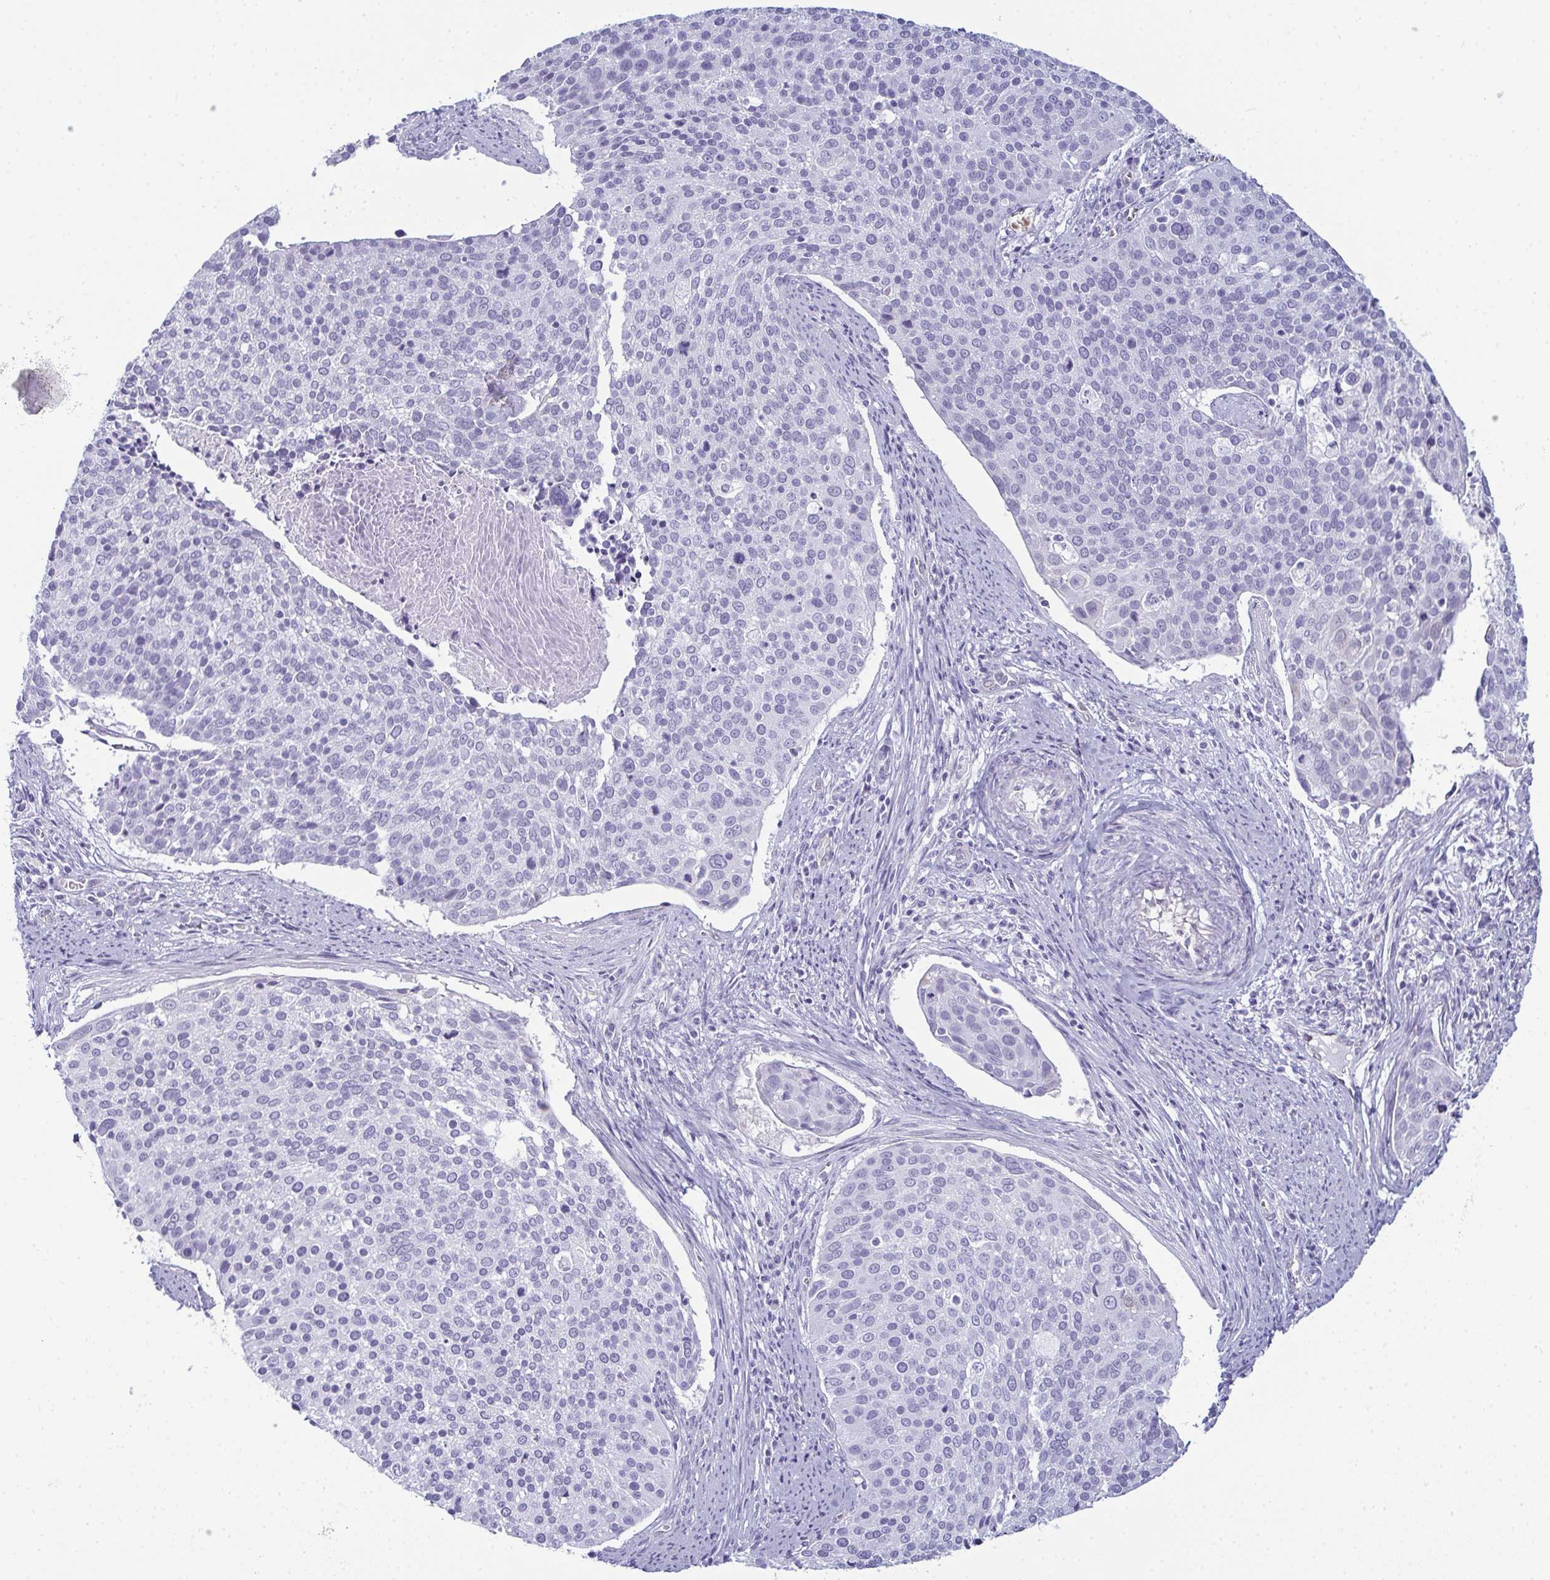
{"staining": {"intensity": "negative", "quantity": "none", "location": "none"}, "tissue": "cervical cancer", "cell_type": "Tumor cells", "image_type": "cancer", "snomed": [{"axis": "morphology", "description": "Squamous cell carcinoma, NOS"}, {"axis": "topography", "description": "Cervix"}], "caption": "A histopathology image of squamous cell carcinoma (cervical) stained for a protein exhibits no brown staining in tumor cells.", "gene": "CDA", "patient": {"sex": "female", "age": 39}}